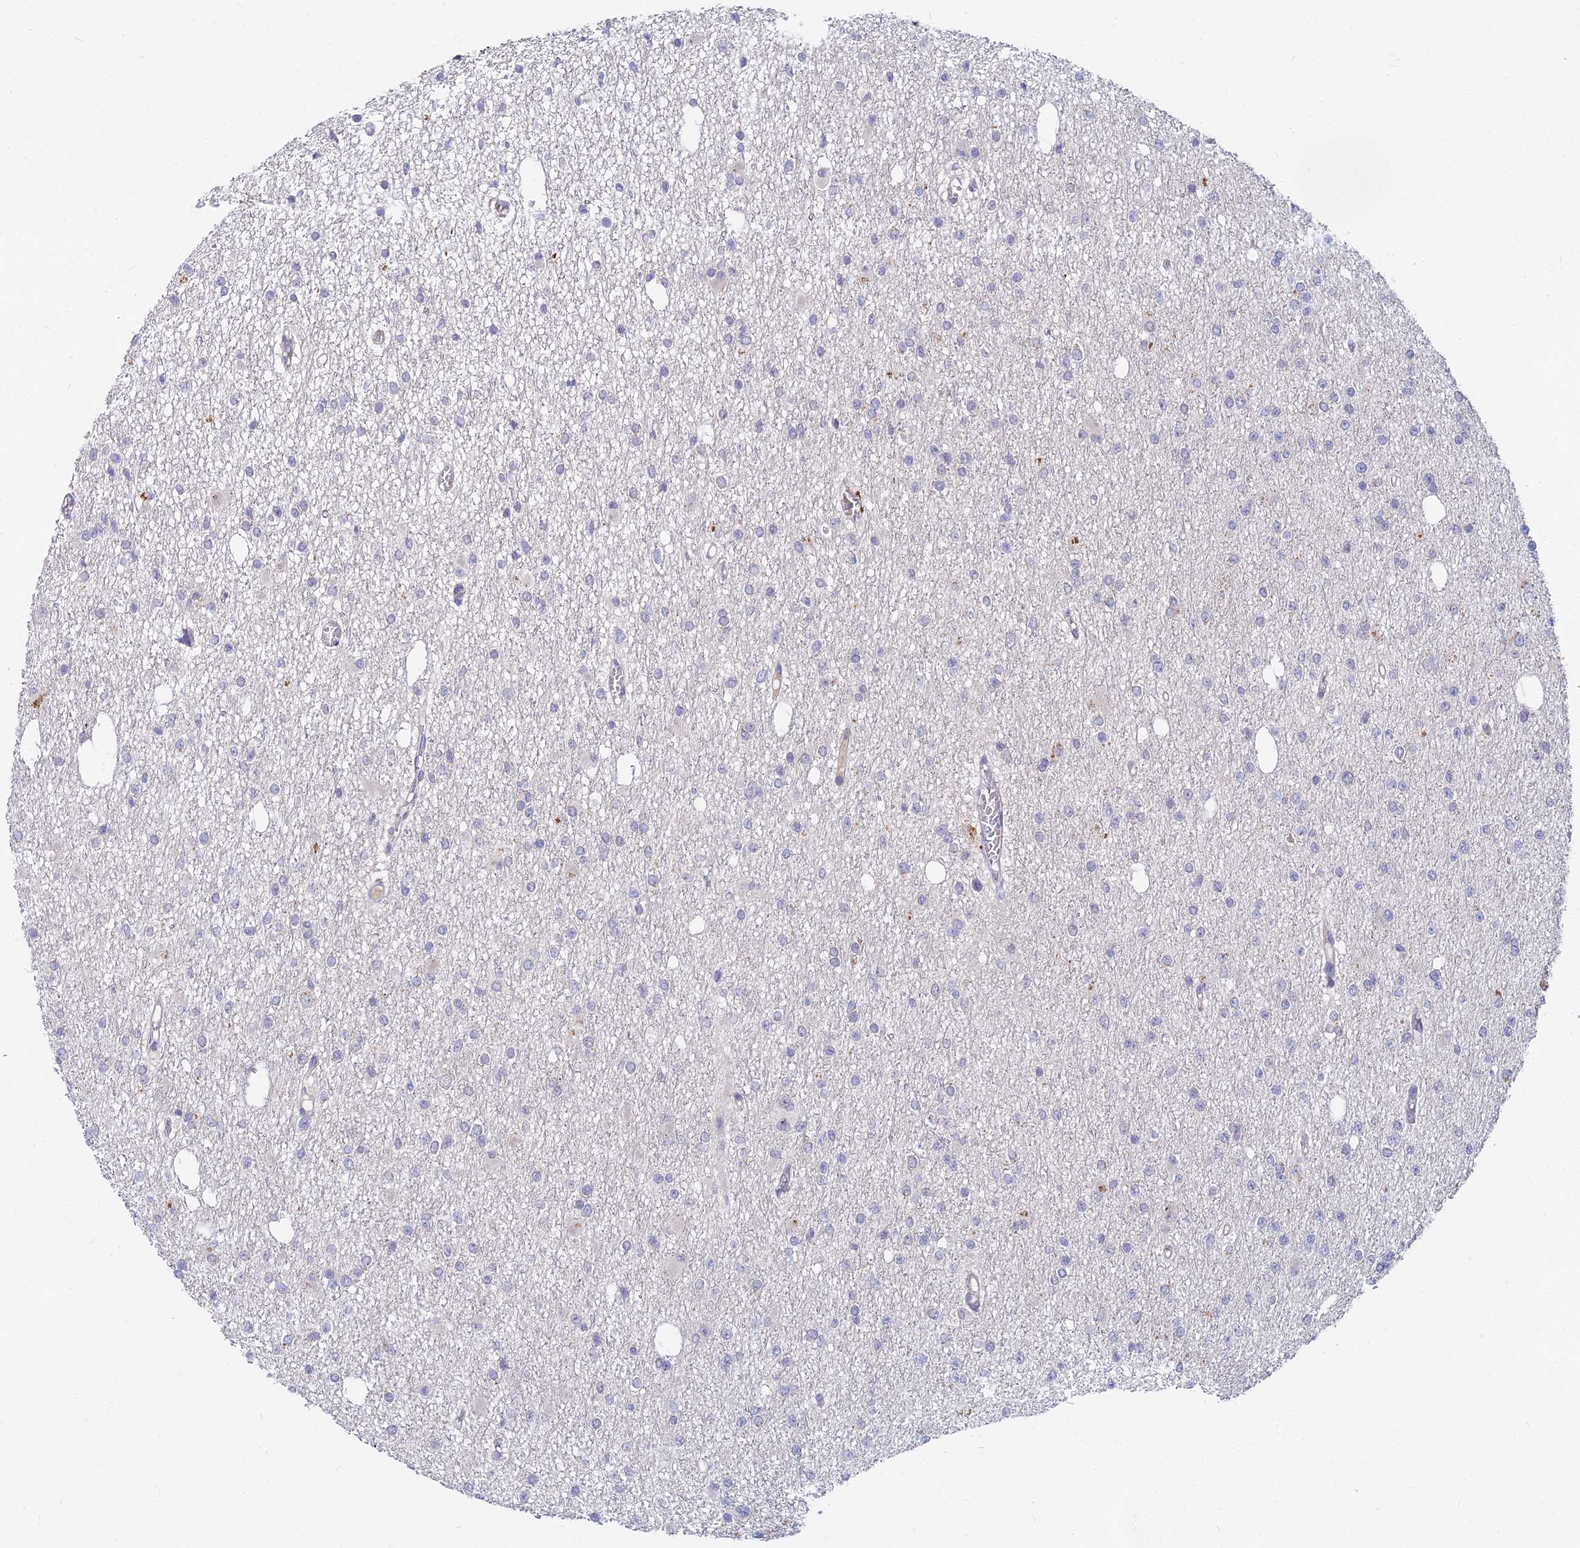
{"staining": {"intensity": "negative", "quantity": "none", "location": "none"}, "tissue": "glioma", "cell_type": "Tumor cells", "image_type": "cancer", "snomed": [{"axis": "morphology", "description": "Glioma, malignant, Low grade"}, {"axis": "topography", "description": "Brain"}], "caption": "Tumor cells are negative for protein expression in human malignant low-grade glioma.", "gene": "WDR43", "patient": {"sex": "female", "age": 22}}